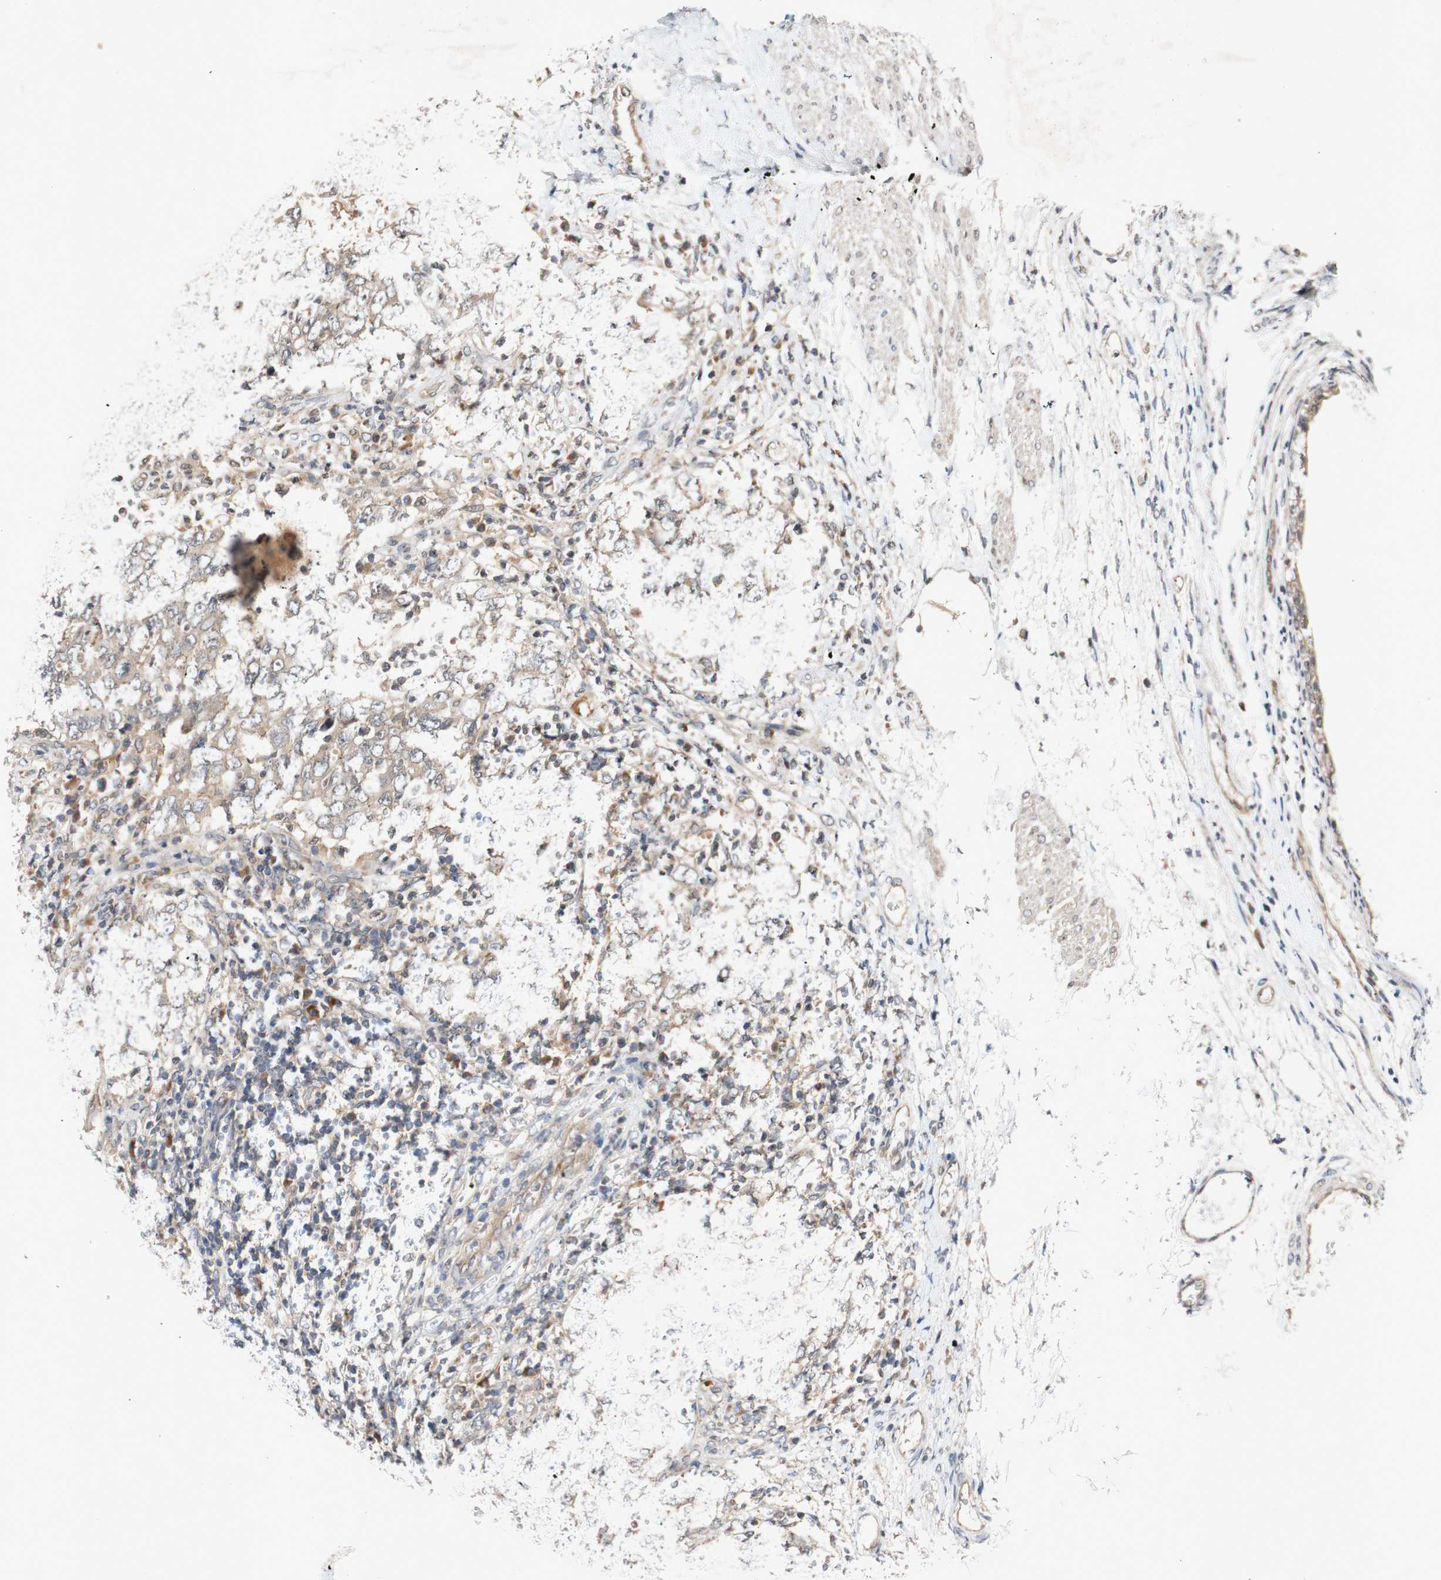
{"staining": {"intensity": "weak", "quantity": ">75%", "location": "cytoplasmic/membranous"}, "tissue": "testis cancer", "cell_type": "Tumor cells", "image_type": "cancer", "snomed": [{"axis": "morphology", "description": "Carcinoma, Embryonal, NOS"}, {"axis": "topography", "description": "Testis"}], "caption": "Brown immunohistochemical staining in testis embryonal carcinoma shows weak cytoplasmic/membranous staining in approximately >75% of tumor cells.", "gene": "PIN1", "patient": {"sex": "male", "age": 26}}